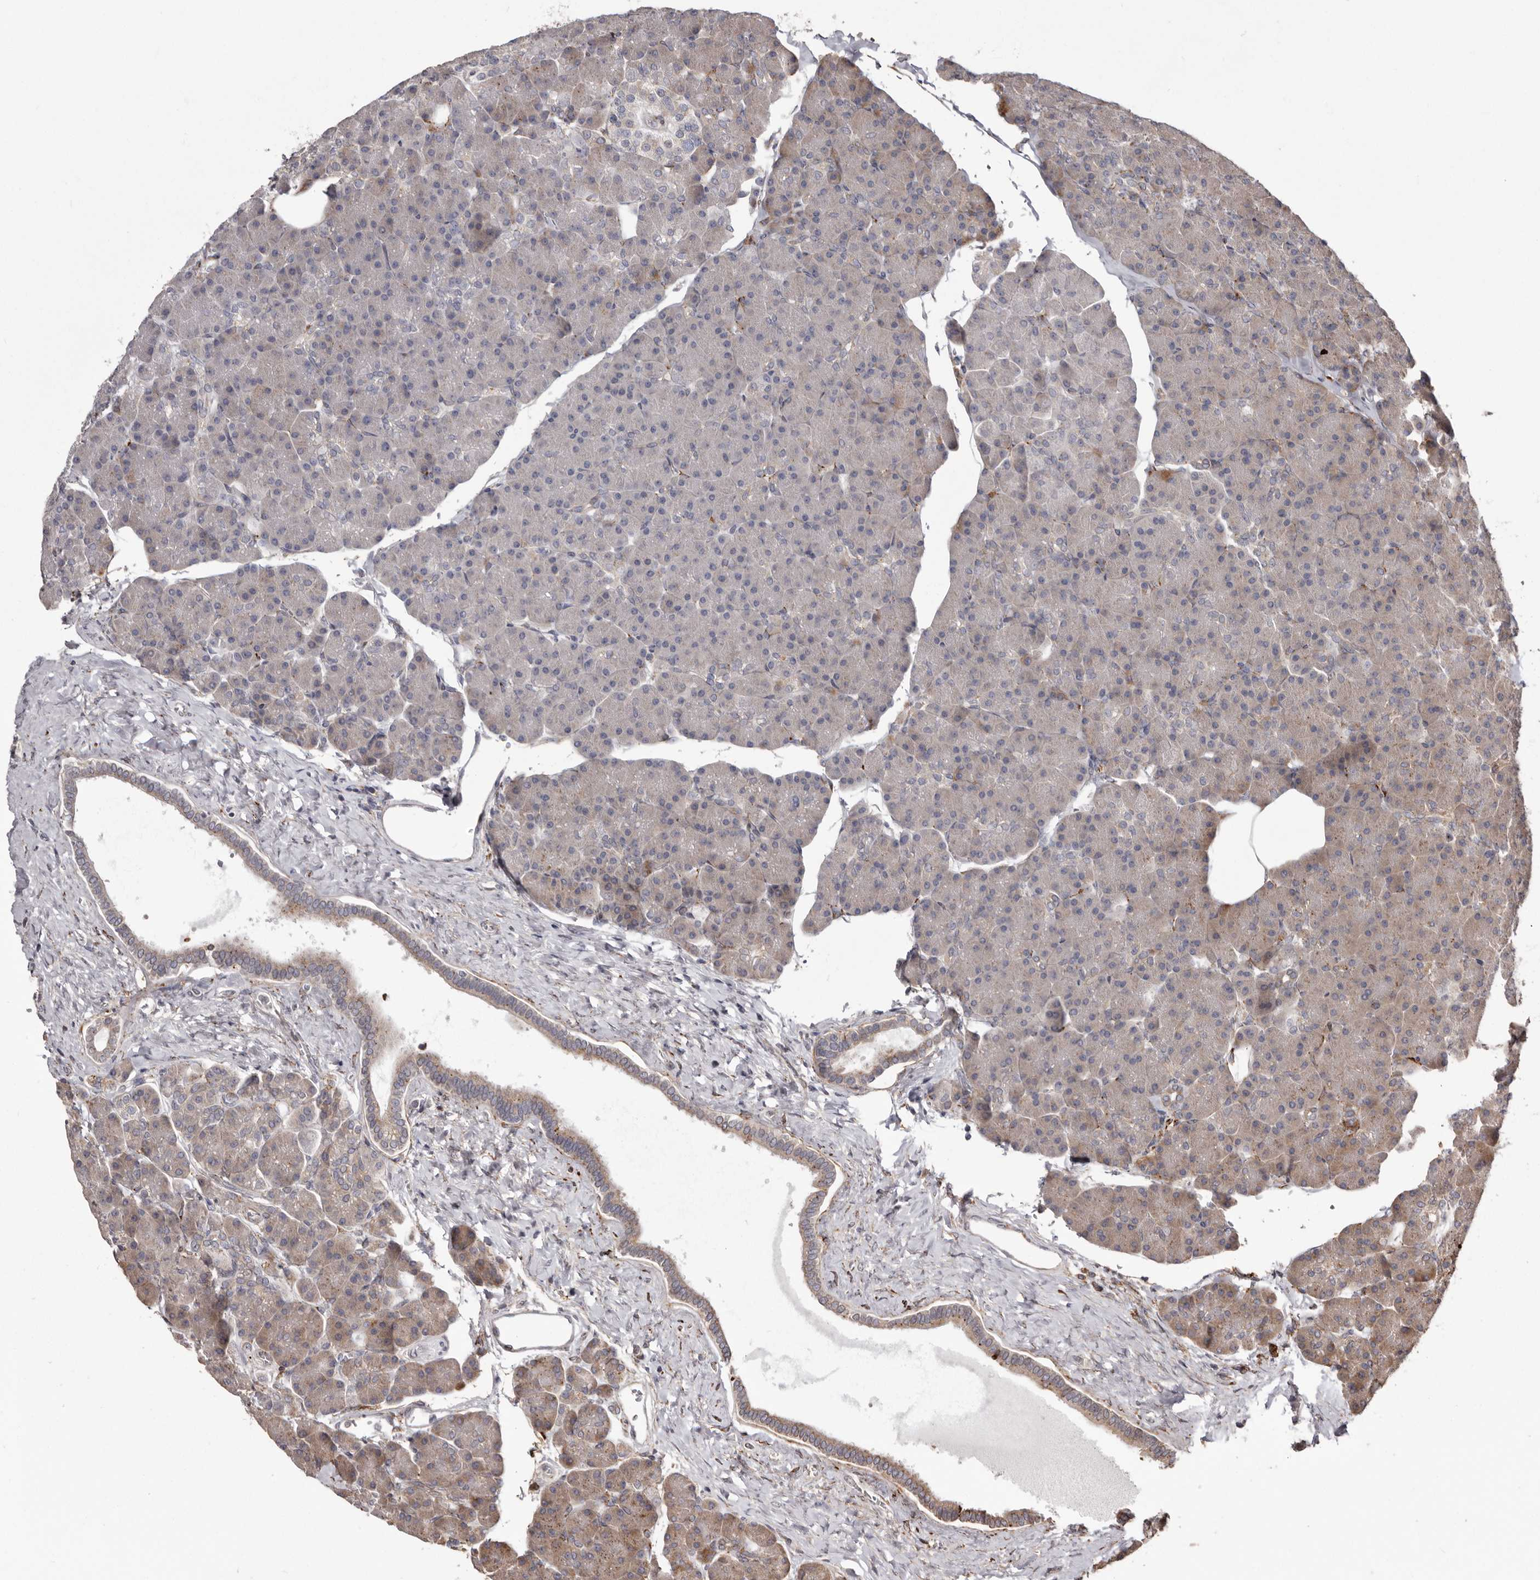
{"staining": {"intensity": "moderate", "quantity": "25%-75%", "location": "cytoplasmic/membranous"}, "tissue": "pancreas", "cell_type": "Exocrine glandular cells", "image_type": "normal", "snomed": [{"axis": "morphology", "description": "Normal tissue, NOS"}, {"axis": "topography", "description": "Pancreas"}], "caption": "A histopathology image showing moderate cytoplasmic/membranous positivity in approximately 25%-75% of exocrine glandular cells in unremarkable pancreas, as visualized by brown immunohistochemical staining.", "gene": "NUP43", "patient": {"sex": "female", "age": 43}}